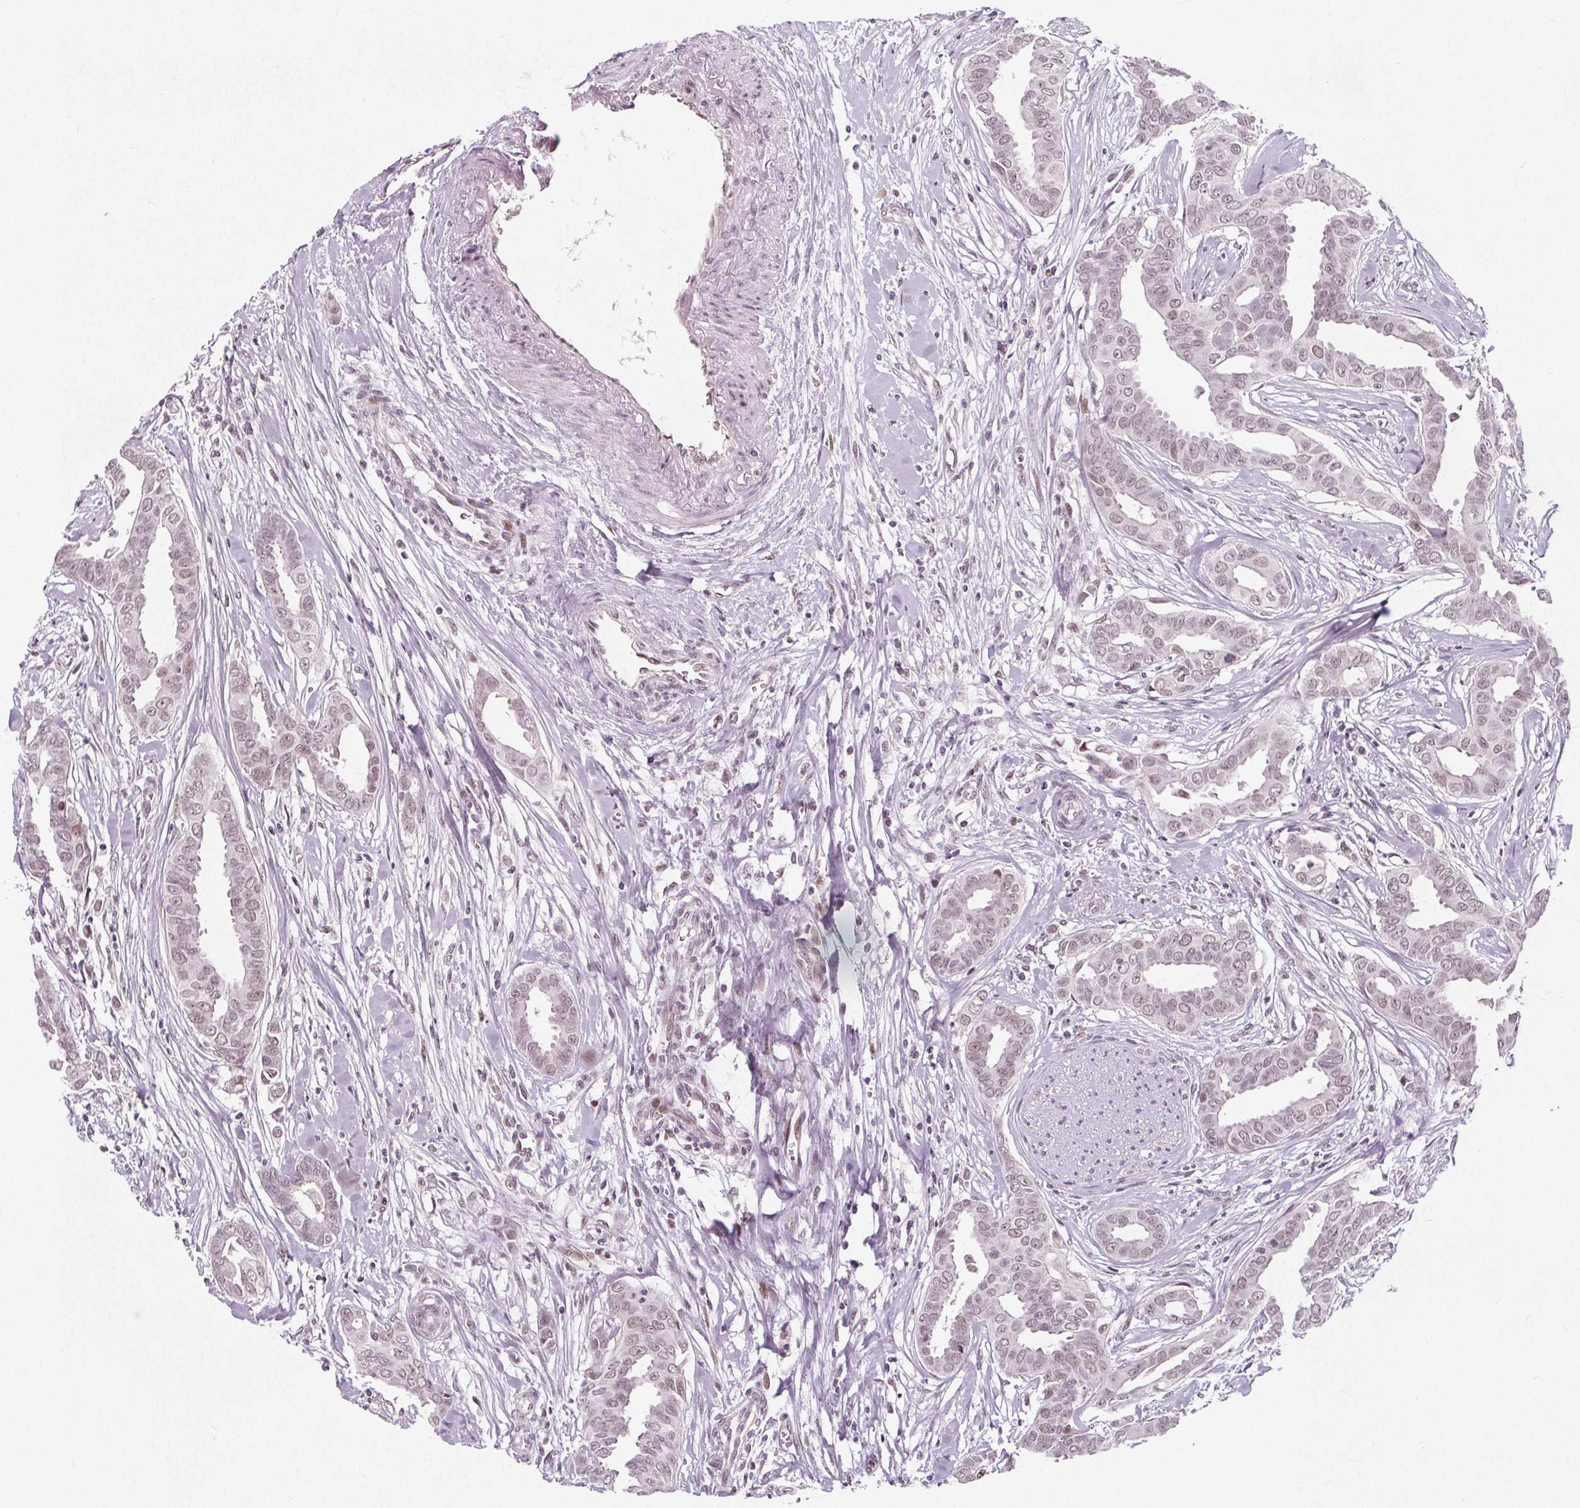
{"staining": {"intensity": "weak", "quantity": ">75%", "location": "nuclear"}, "tissue": "breast cancer", "cell_type": "Tumor cells", "image_type": "cancer", "snomed": [{"axis": "morphology", "description": "Duct carcinoma"}, {"axis": "topography", "description": "Breast"}], "caption": "A brown stain shows weak nuclear expression of a protein in breast cancer (infiltrating ductal carcinoma) tumor cells.", "gene": "TAF6L", "patient": {"sex": "female", "age": 45}}